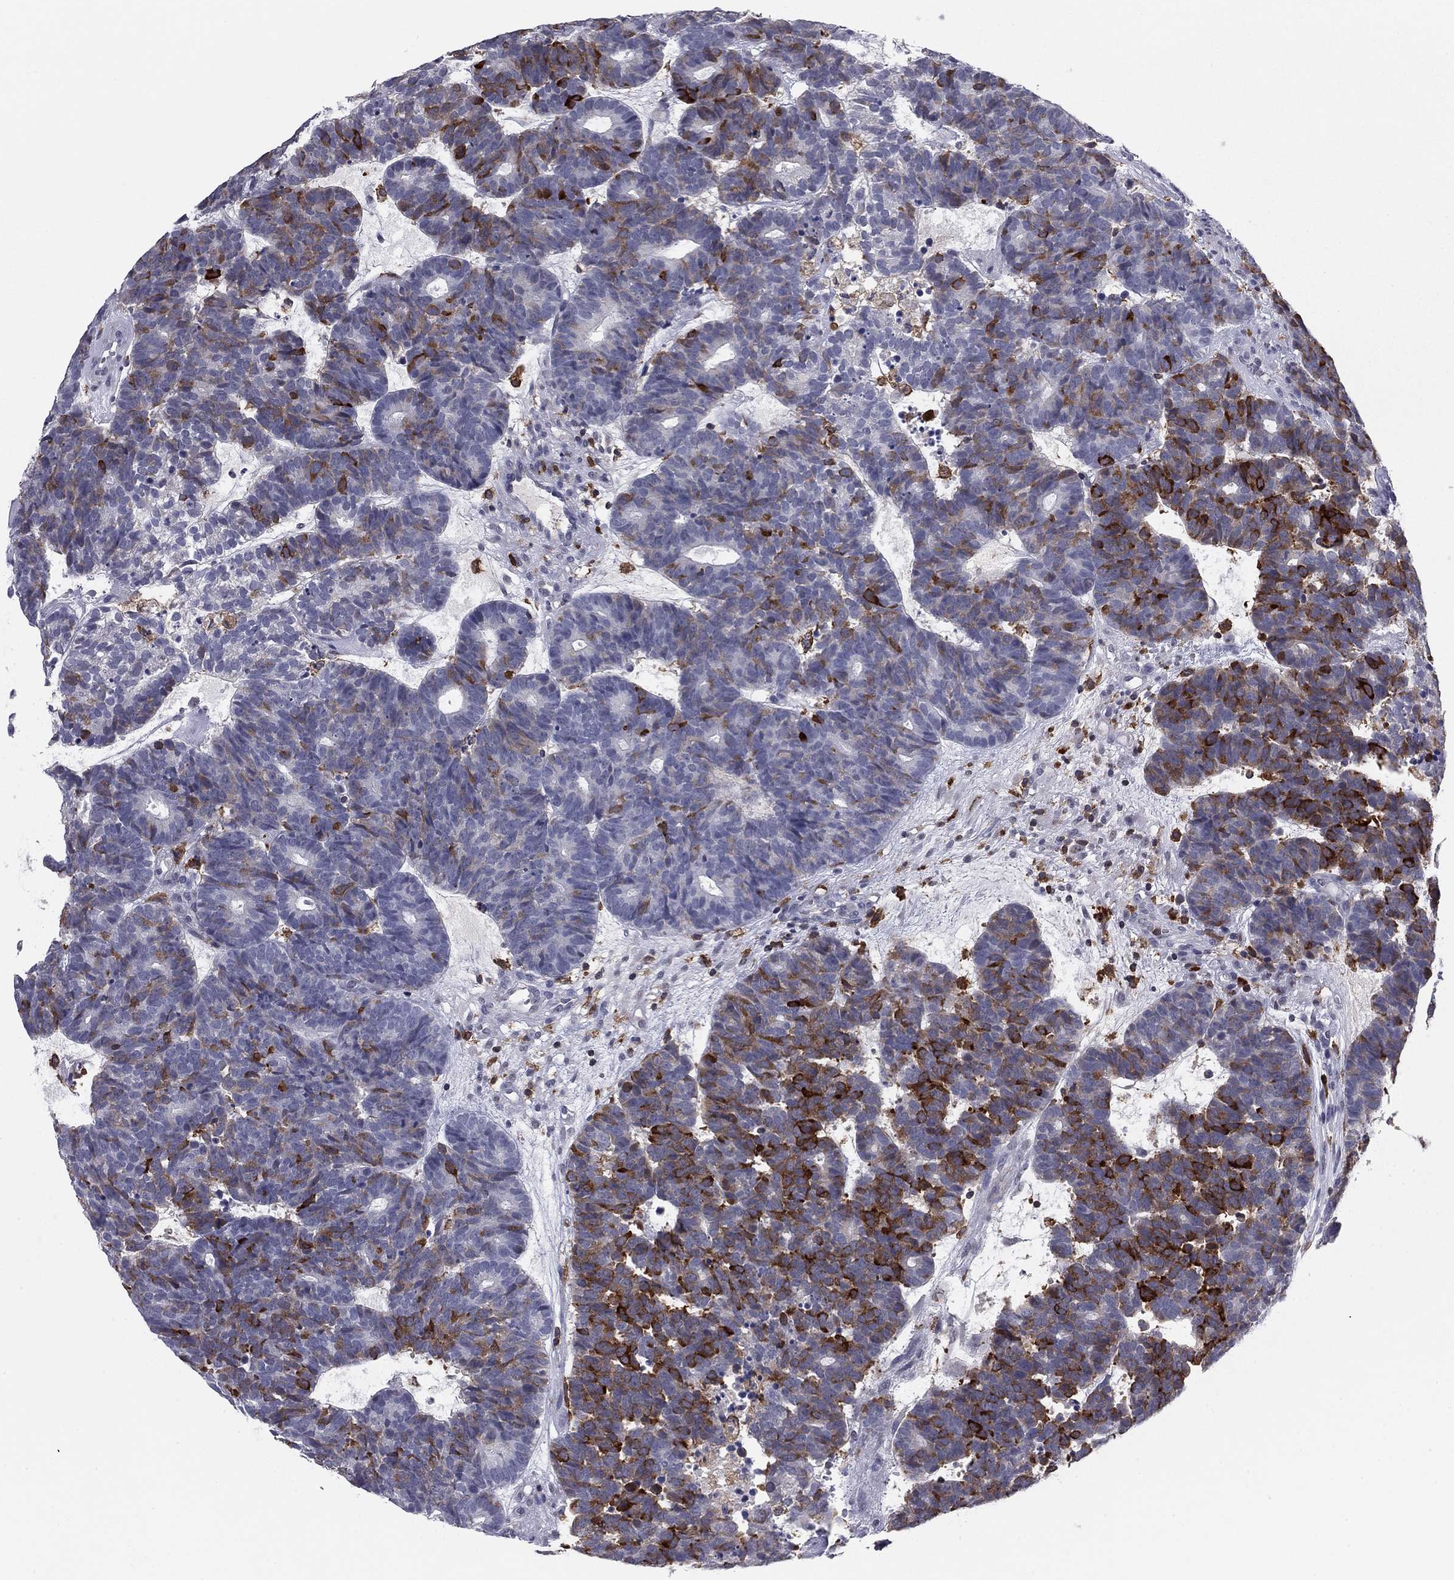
{"staining": {"intensity": "strong", "quantity": "<25%", "location": "cytoplasmic/membranous"}, "tissue": "head and neck cancer", "cell_type": "Tumor cells", "image_type": "cancer", "snomed": [{"axis": "morphology", "description": "Adenocarcinoma, NOS"}, {"axis": "topography", "description": "Head-Neck"}], "caption": "Immunohistochemical staining of adenocarcinoma (head and neck) demonstrates medium levels of strong cytoplasmic/membranous positivity in approximately <25% of tumor cells.", "gene": "PLCB2", "patient": {"sex": "female", "age": 81}}